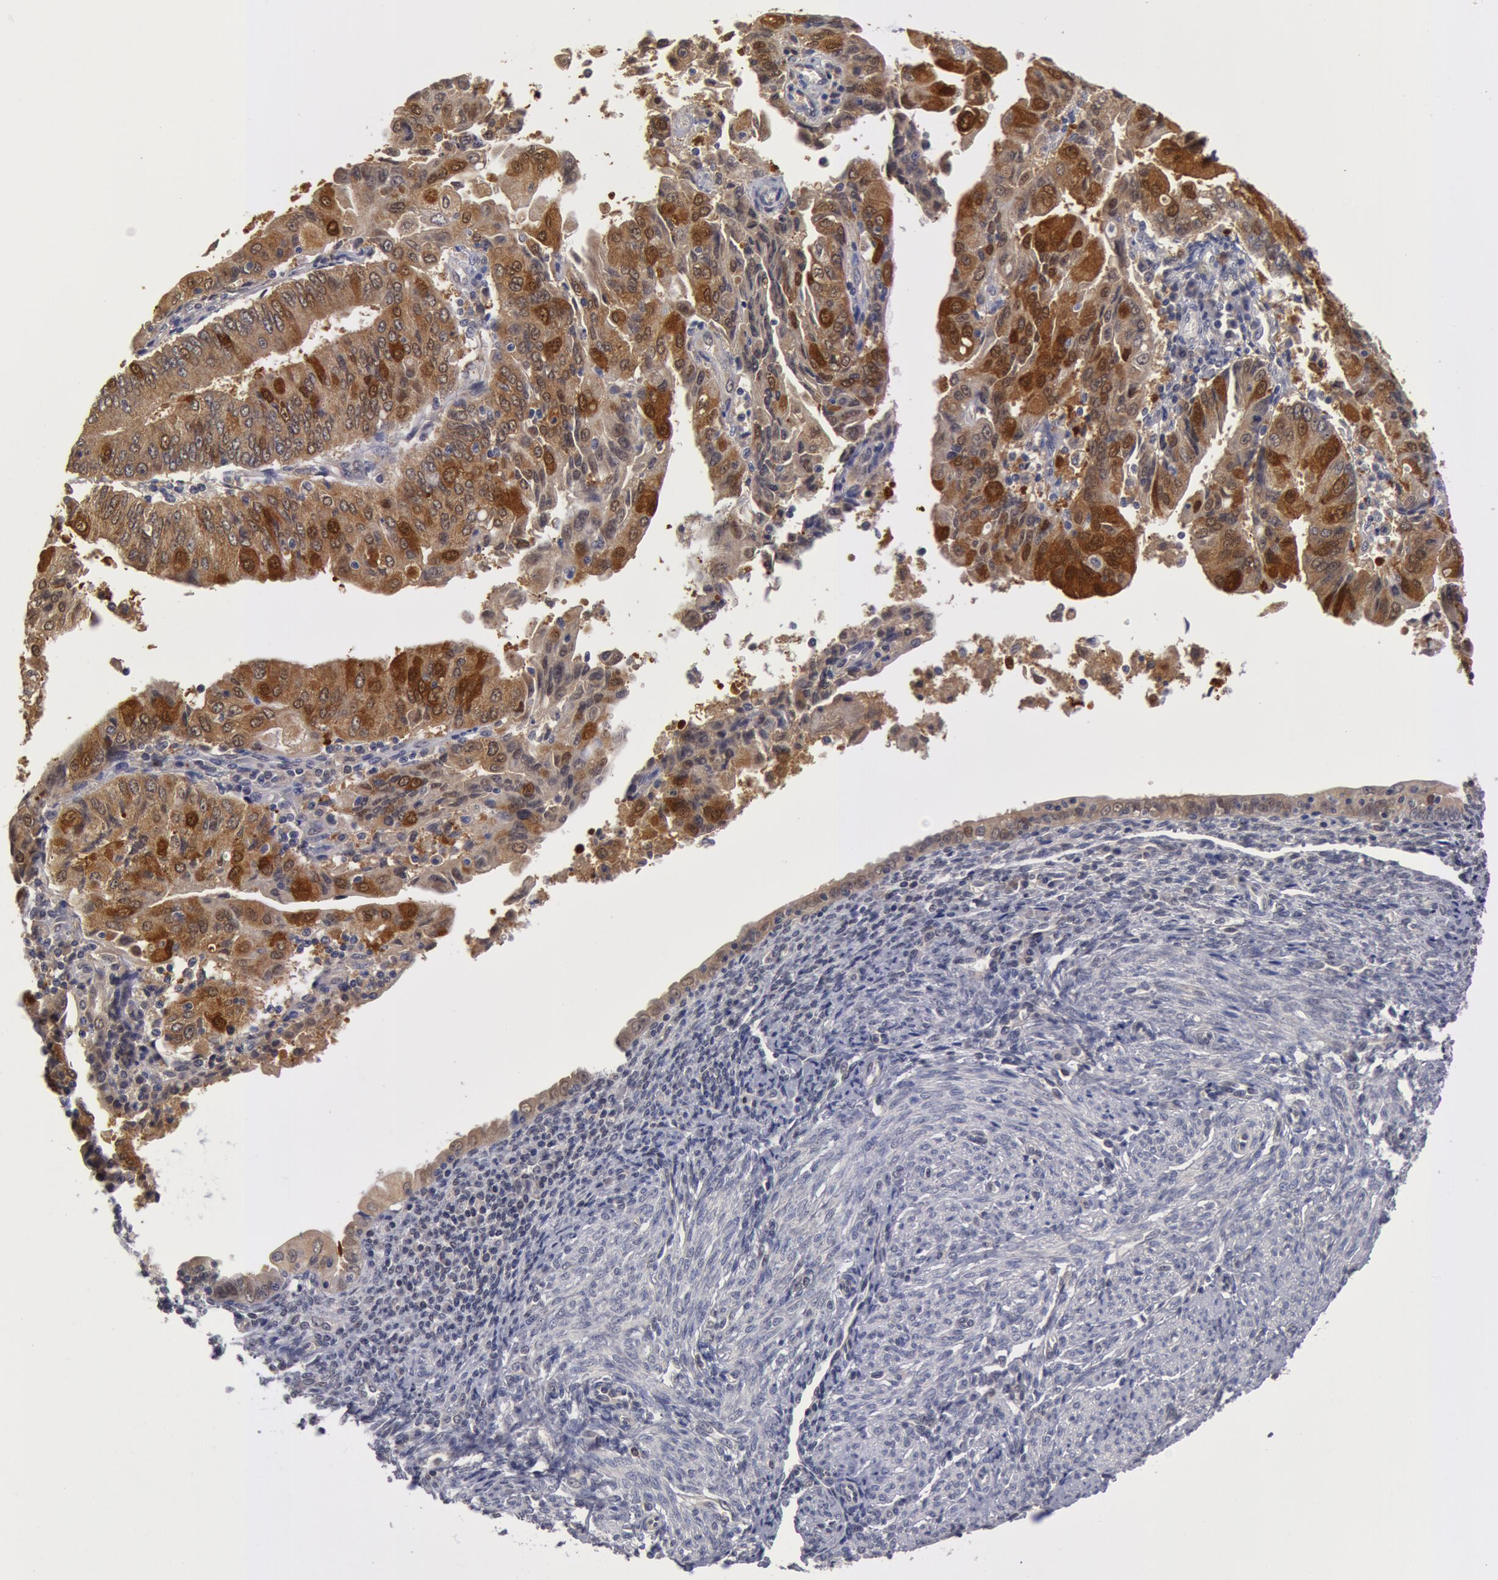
{"staining": {"intensity": "moderate", "quantity": "25%-75%", "location": "cytoplasmic/membranous,nuclear"}, "tissue": "endometrial cancer", "cell_type": "Tumor cells", "image_type": "cancer", "snomed": [{"axis": "morphology", "description": "Adenocarcinoma, NOS"}, {"axis": "topography", "description": "Endometrium"}], "caption": "The immunohistochemical stain shows moderate cytoplasmic/membranous and nuclear positivity in tumor cells of endometrial cancer (adenocarcinoma) tissue. (Stains: DAB in brown, nuclei in blue, Microscopy: brightfield microscopy at high magnification).", "gene": "TXNRD1", "patient": {"sex": "female", "age": 75}}